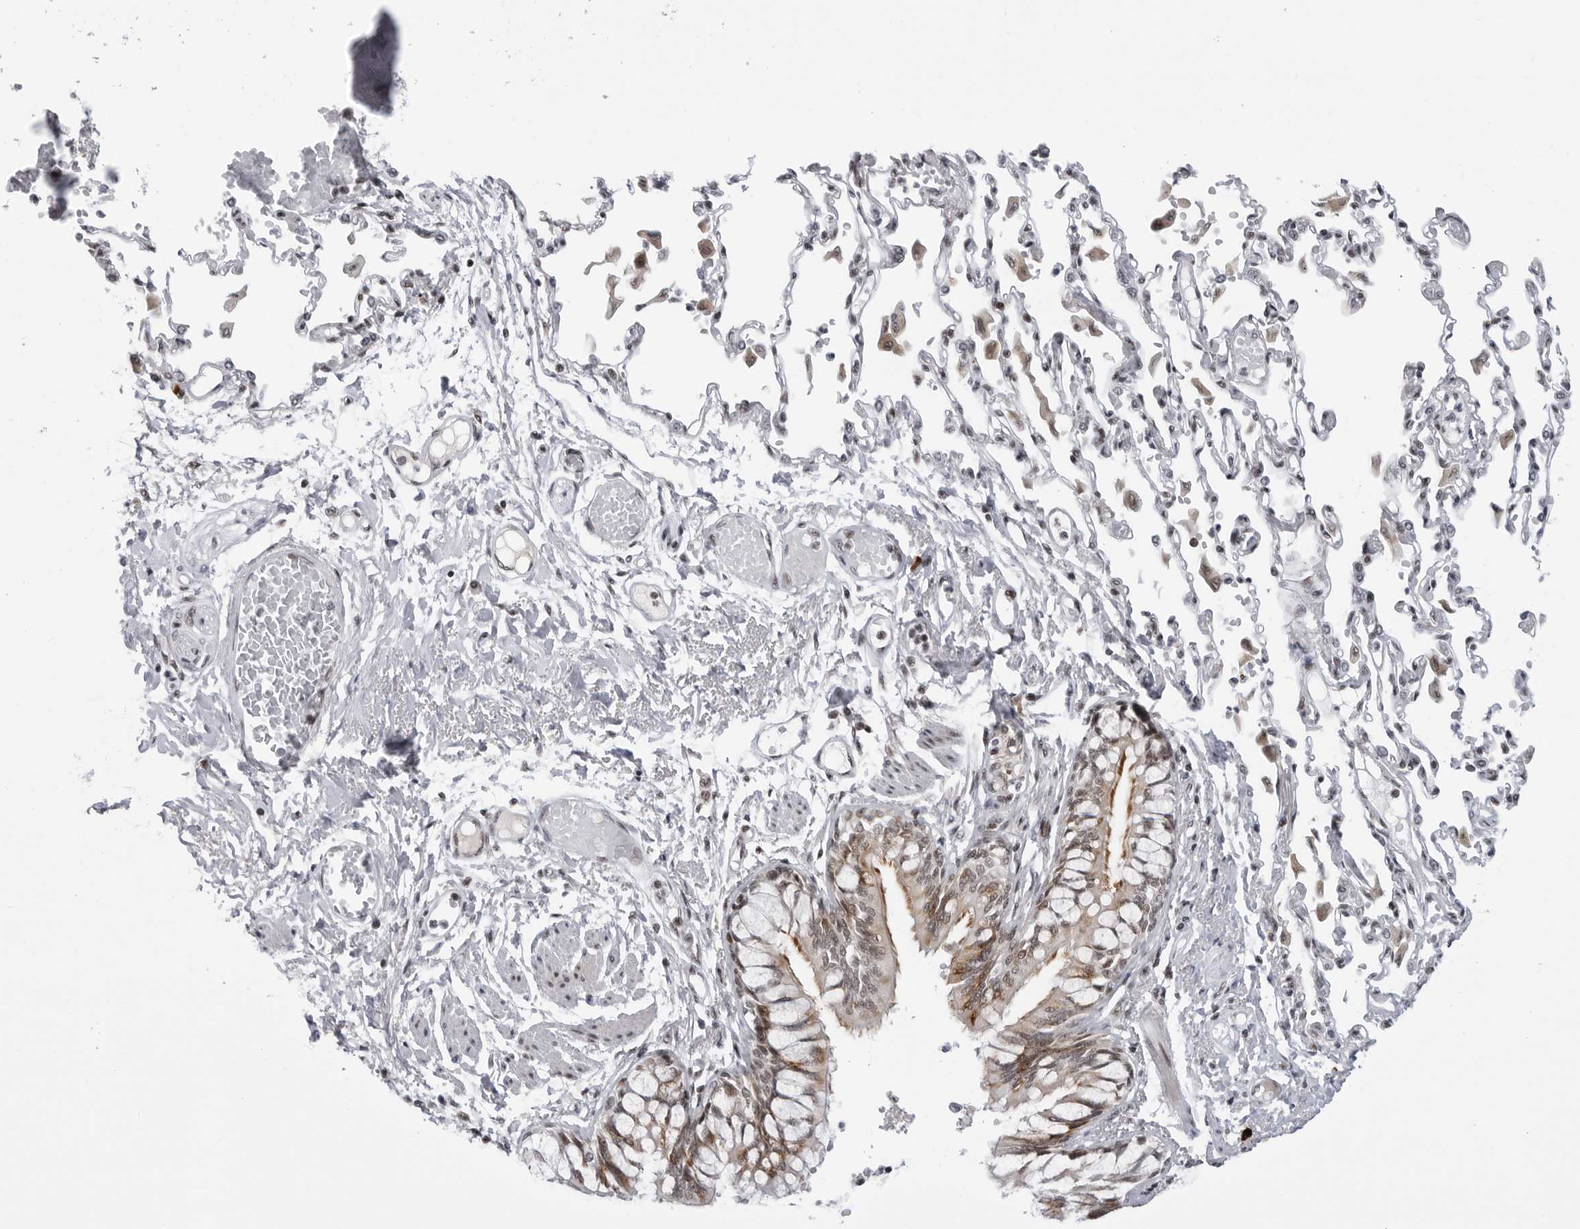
{"staining": {"intensity": "moderate", "quantity": "25%-75%", "location": "cytoplasmic/membranous,nuclear"}, "tissue": "bronchus", "cell_type": "Respiratory epithelial cells", "image_type": "normal", "snomed": [{"axis": "morphology", "description": "Normal tissue, NOS"}, {"axis": "topography", "description": "Cartilage tissue"}, {"axis": "topography", "description": "Bronchus"}, {"axis": "topography", "description": "Lung"}], "caption": "Immunohistochemical staining of benign bronchus demonstrates medium levels of moderate cytoplasmic/membranous,nuclear staining in about 25%-75% of respiratory epithelial cells. The staining was performed using DAB (3,3'-diaminobenzidine) to visualize the protein expression in brown, while the nuclei were stained in blue with hematoxylin (Magnification: 20x).", "gene": "TRIM66", "patient": {"sex": "female", "age": 49}}